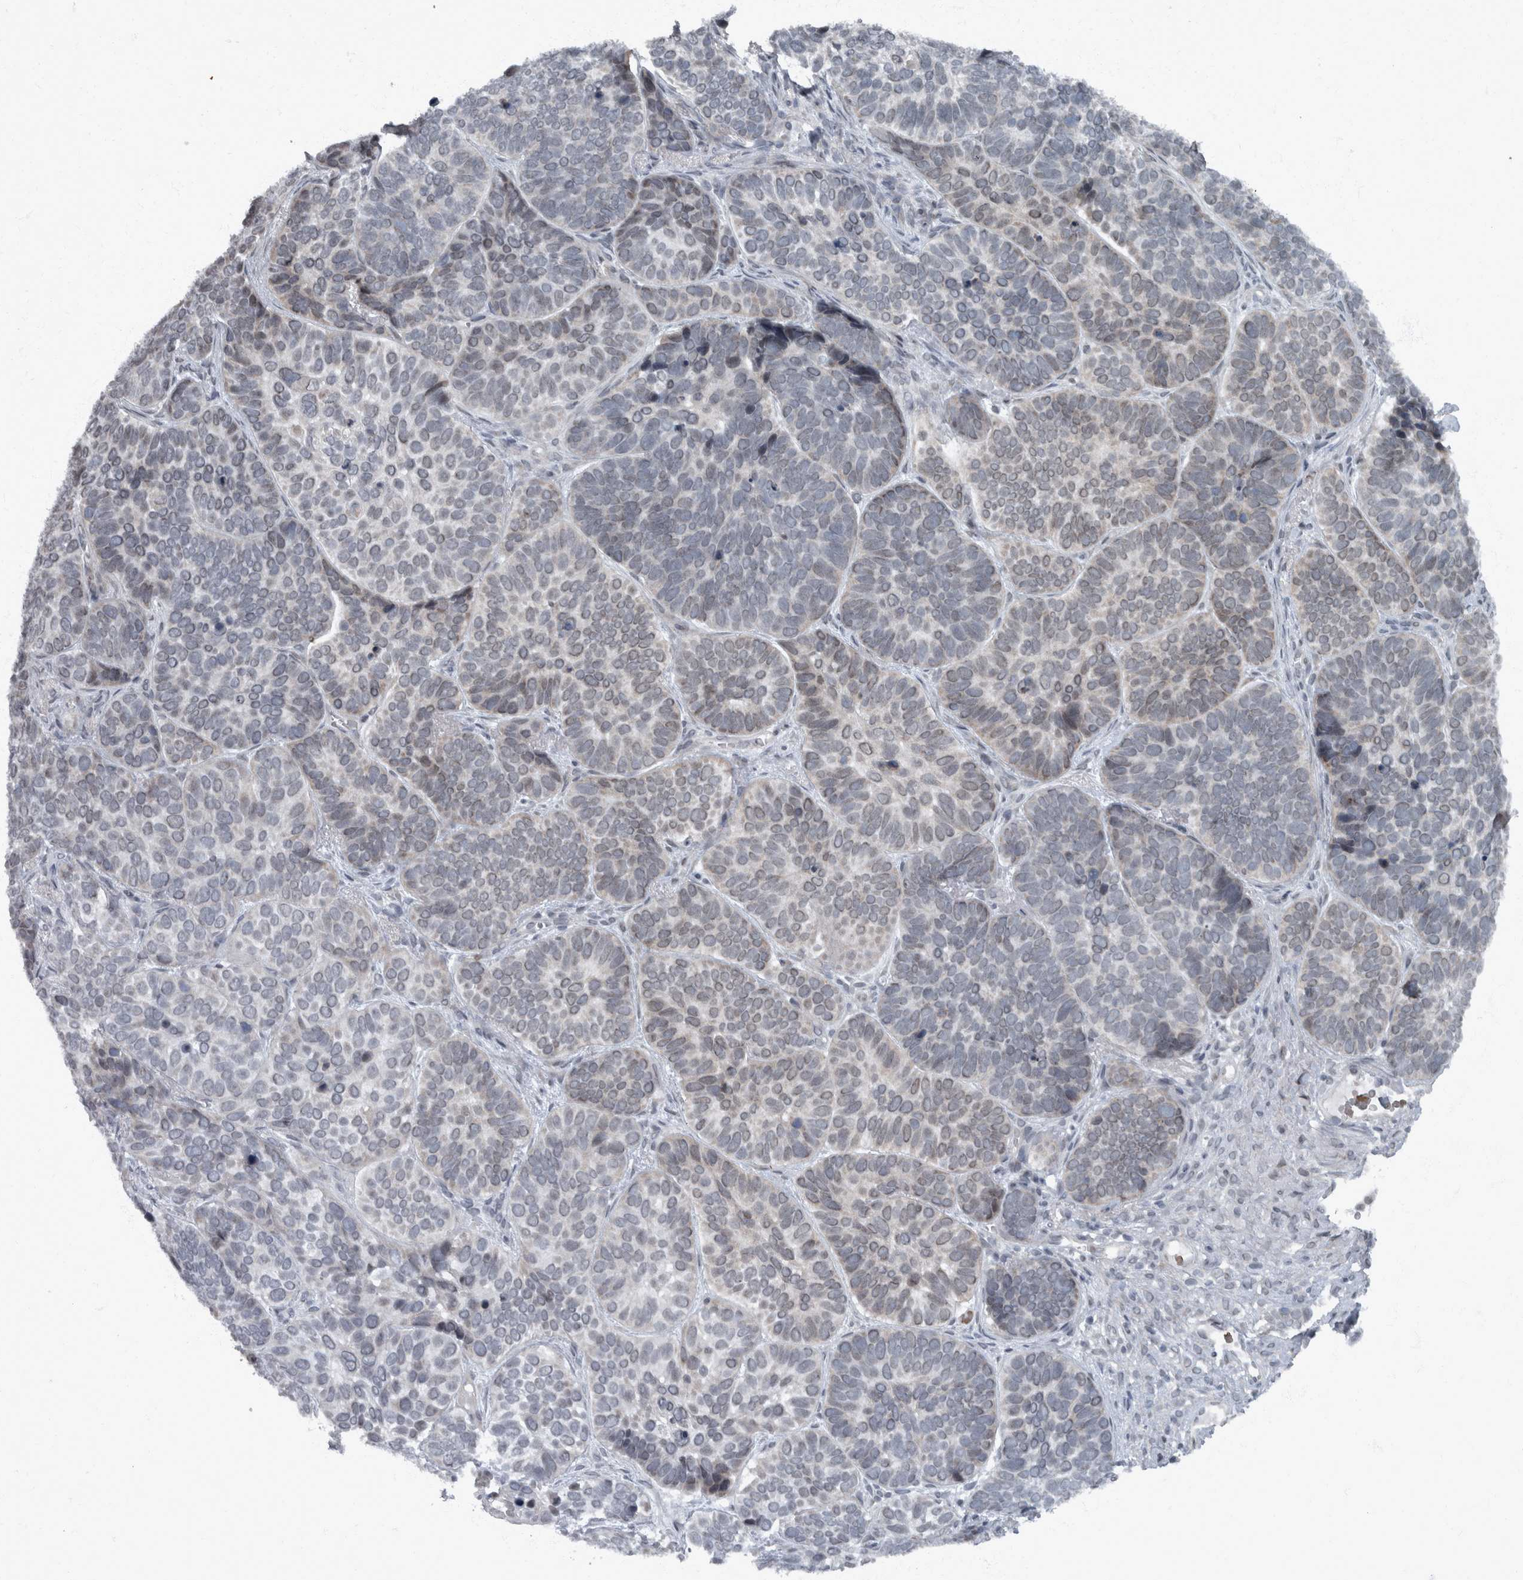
{"staining": {"intensity": "weak", "quantity": "<25%", "location": "nuclear"}, "tissue": "skin cancer", "cell_type": "Tumor cells", "image_type": "cancer", "snomed": [{"axis": "morphology", "description": "Basal cell carcinoma"}, {"axis": "topography", "description": "Skin"}], "caption": "IHC of human skin cancer (basal cell carcinoma) exhibits no staining in tumor cells.", "gene": "WDR33", "patient": {"sex": "male", "age": 62}}